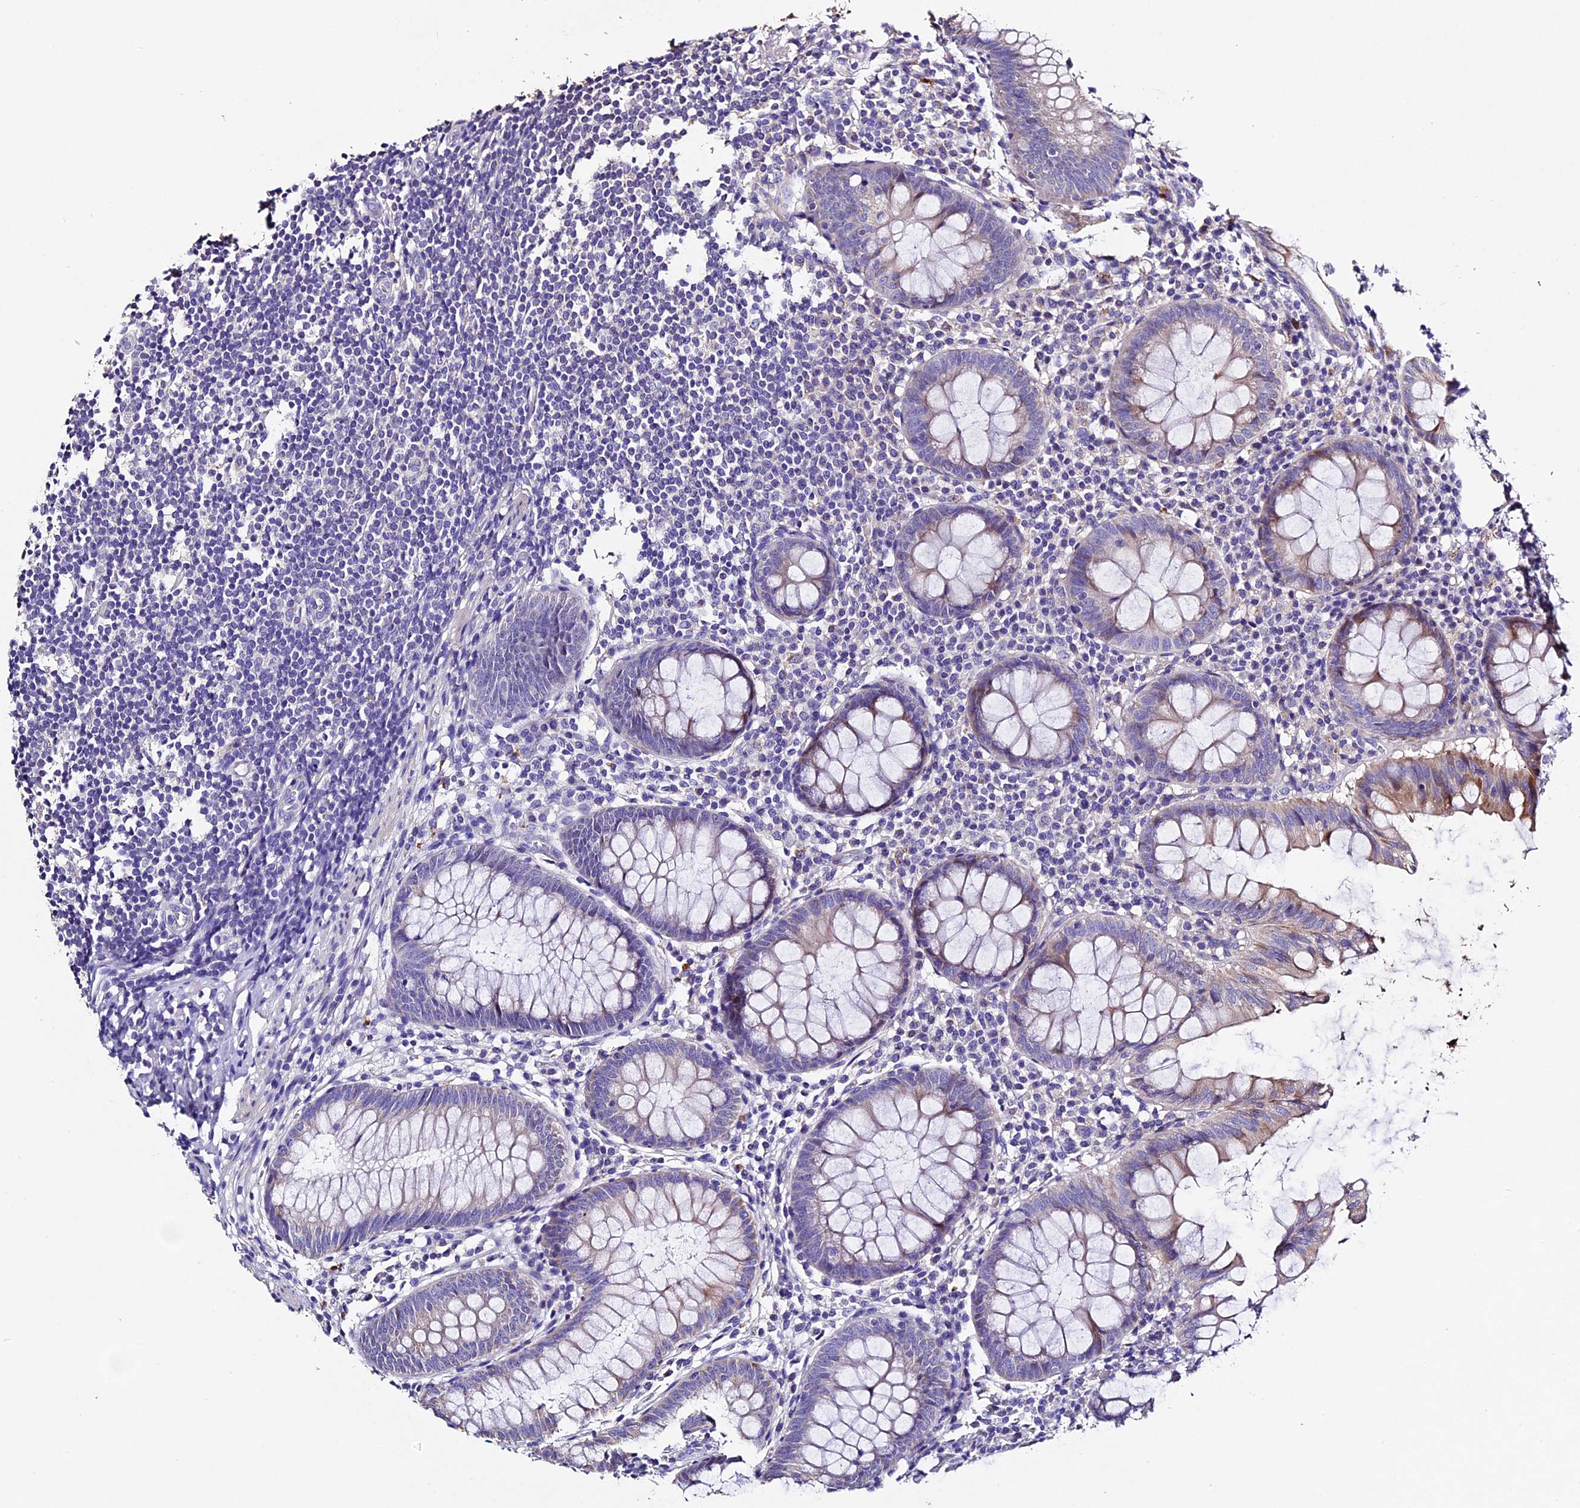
{"staining": {"intensity": "moderate", "quantity": "<25%", "location": "cytoplasmic/membranous"}, "tissue": "appendix", "cell_type": "Glandular cells", "image_type": "normal", "snomed": [{"axis": "morphology", "description": "Normal tissue, NOS"}, {"axis": "topography", "description": "Appendix"}], "caption": "A low amount of moderate cytoplasmic/membranous expression is present in about <25% of glandular cells in benign appendix.", "gene": "FBXW9", "patient": {"sex": "female", "age": 51}}